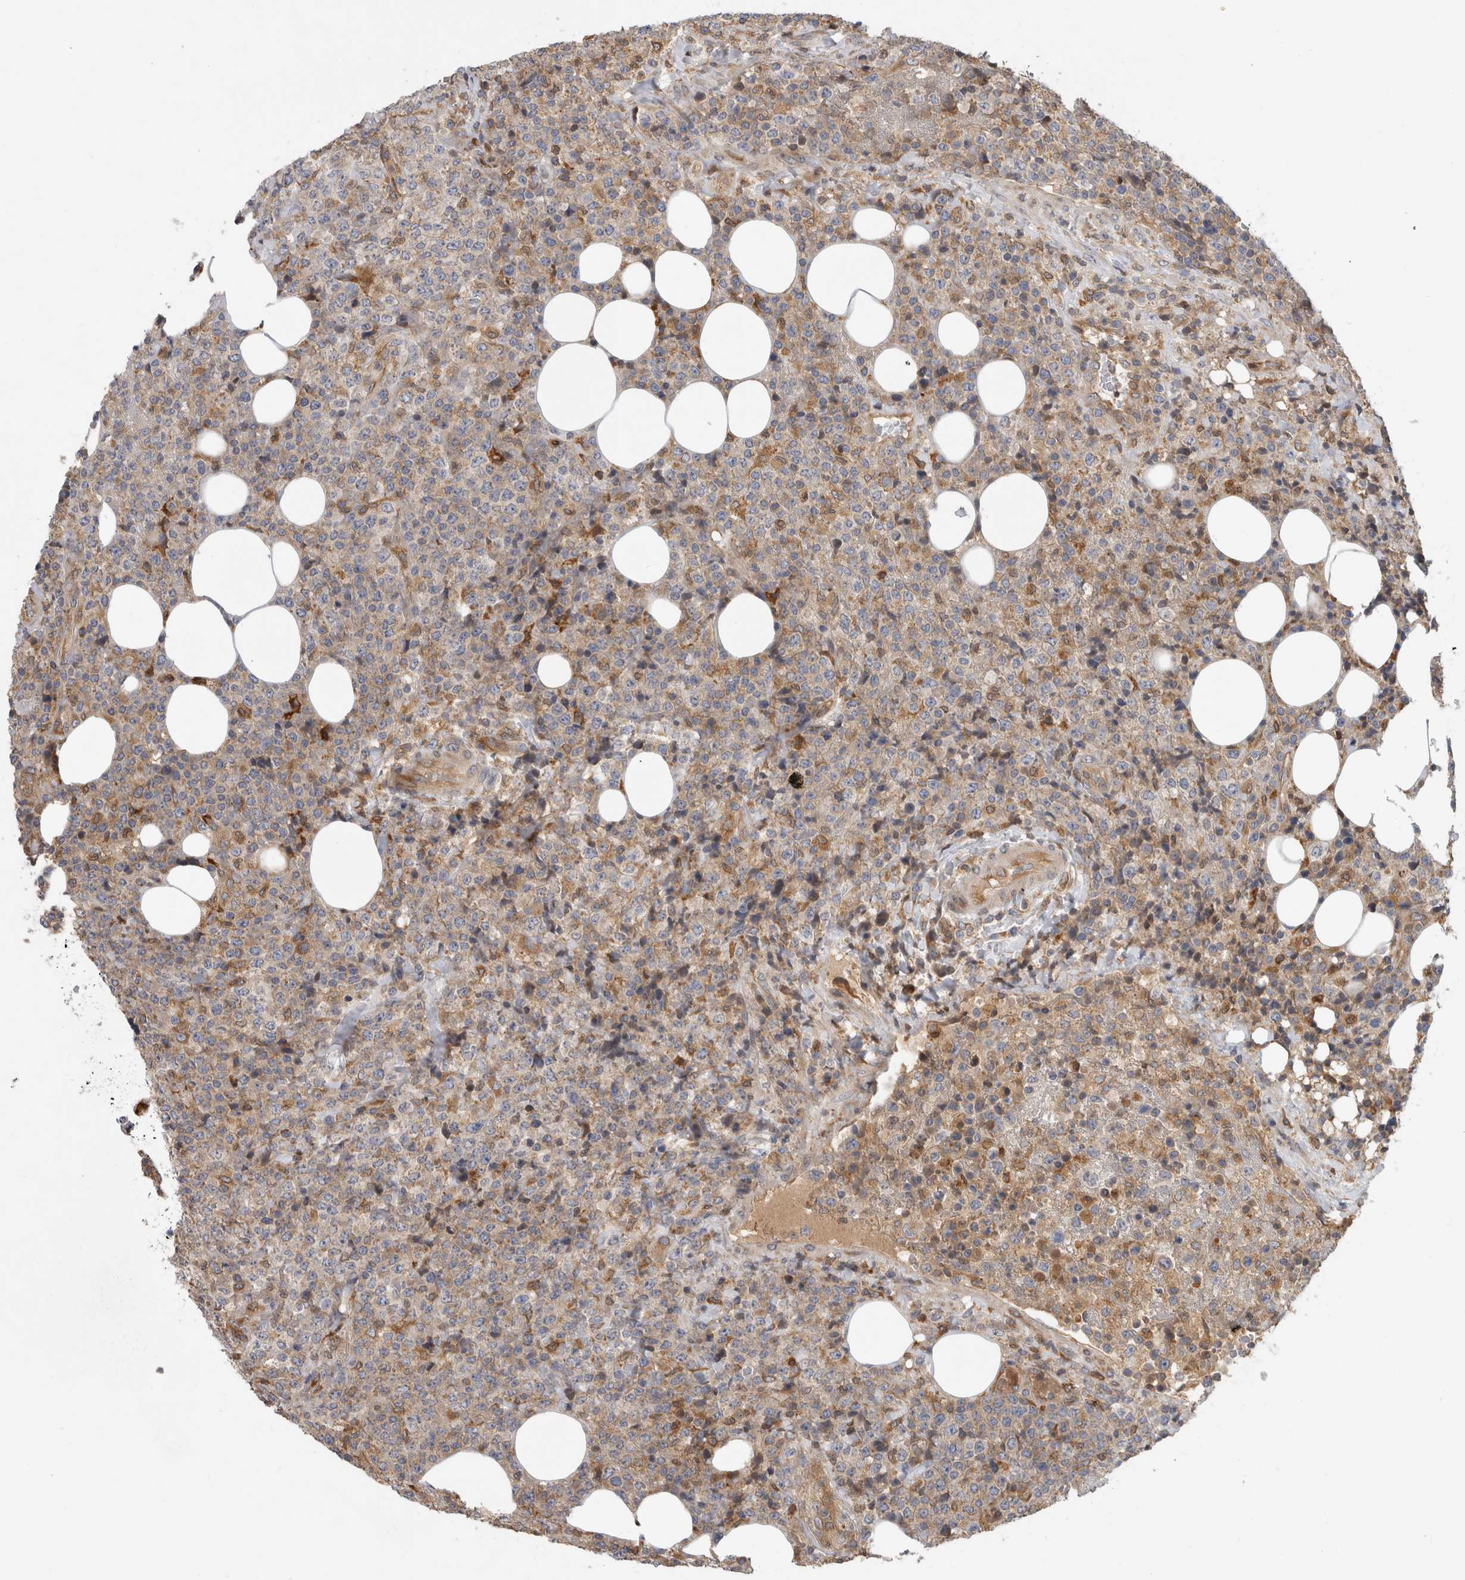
{"staining": {"intensity": "negative", "quantity": "none", "location": "none"}, "tissue": "lymphoma", "cell_type": "Tumor cells", "image_type": "cancer", "snomed": [{"axis": "morphology", "description": "Malignant lymphoma, non-Hodgkin's type, High grade"}, {"axis": "topography", "description": "Lymph node"}], "caption": "This is a micrograph of IHC staining of high-grade malignant lymphoma, non-Hodgkin's type, which shows no positivity in tumor cells.", "gene": "PARP6", "patient": {"sex": "male", "age": 13}}